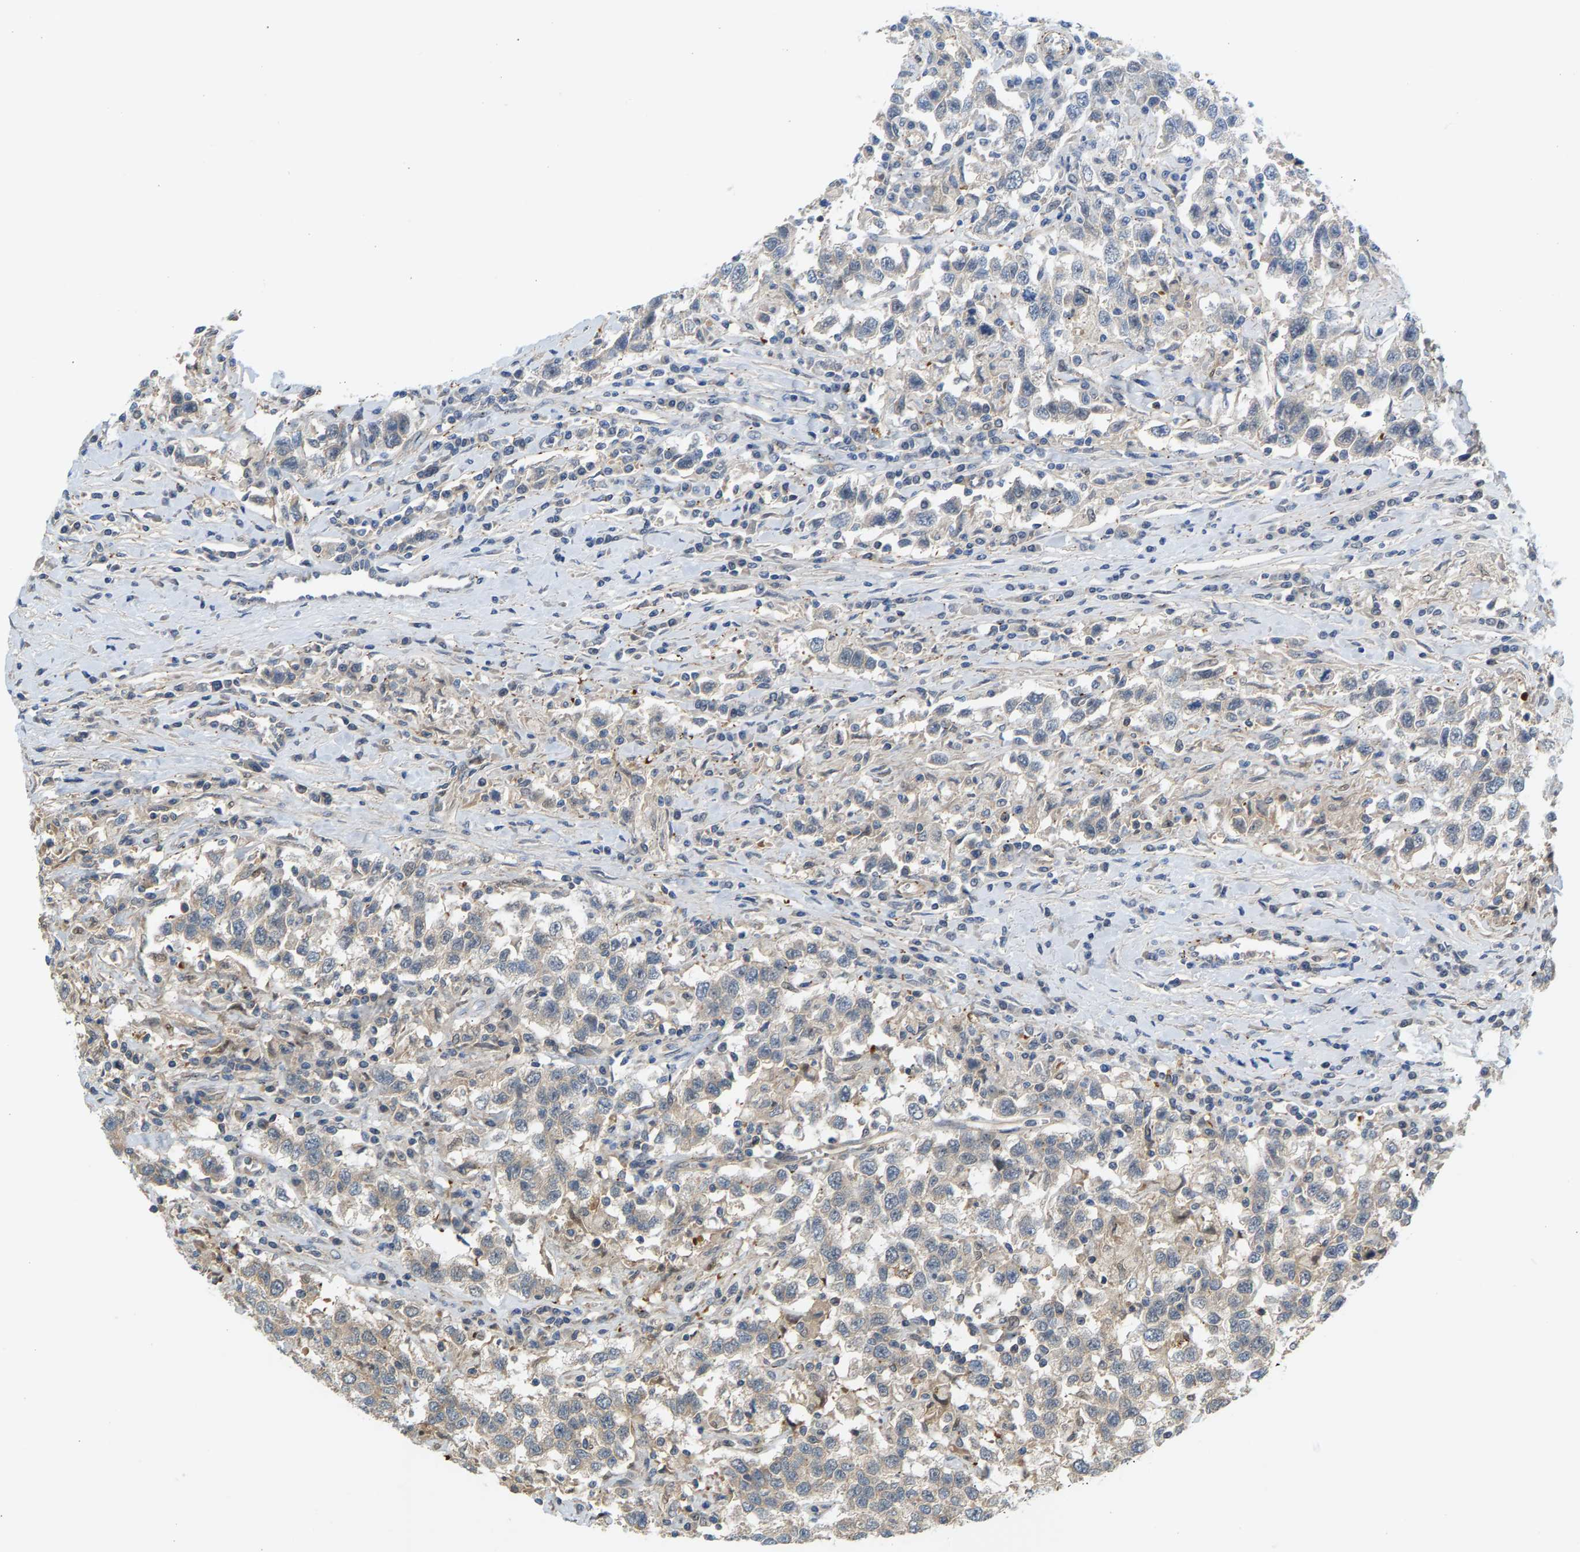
{"staining": {"intensity": "weak", "quantity": "<25%", "location": "cytoplasmic/membranous"}, "tissue": "testis cancer", "cell_type": "Tumor cells", "image_type": "cancer", "snomed": [{"axis": "morphology", "description": "Seminoma, NOS"}, {"axis": "topography", "description": "Testis"}], "caption": "An image of human testis cancer is negative for staining in tumor cells.", "gene": "KRTAP27-1", "patient": {"sex": "male", "age": 41}}